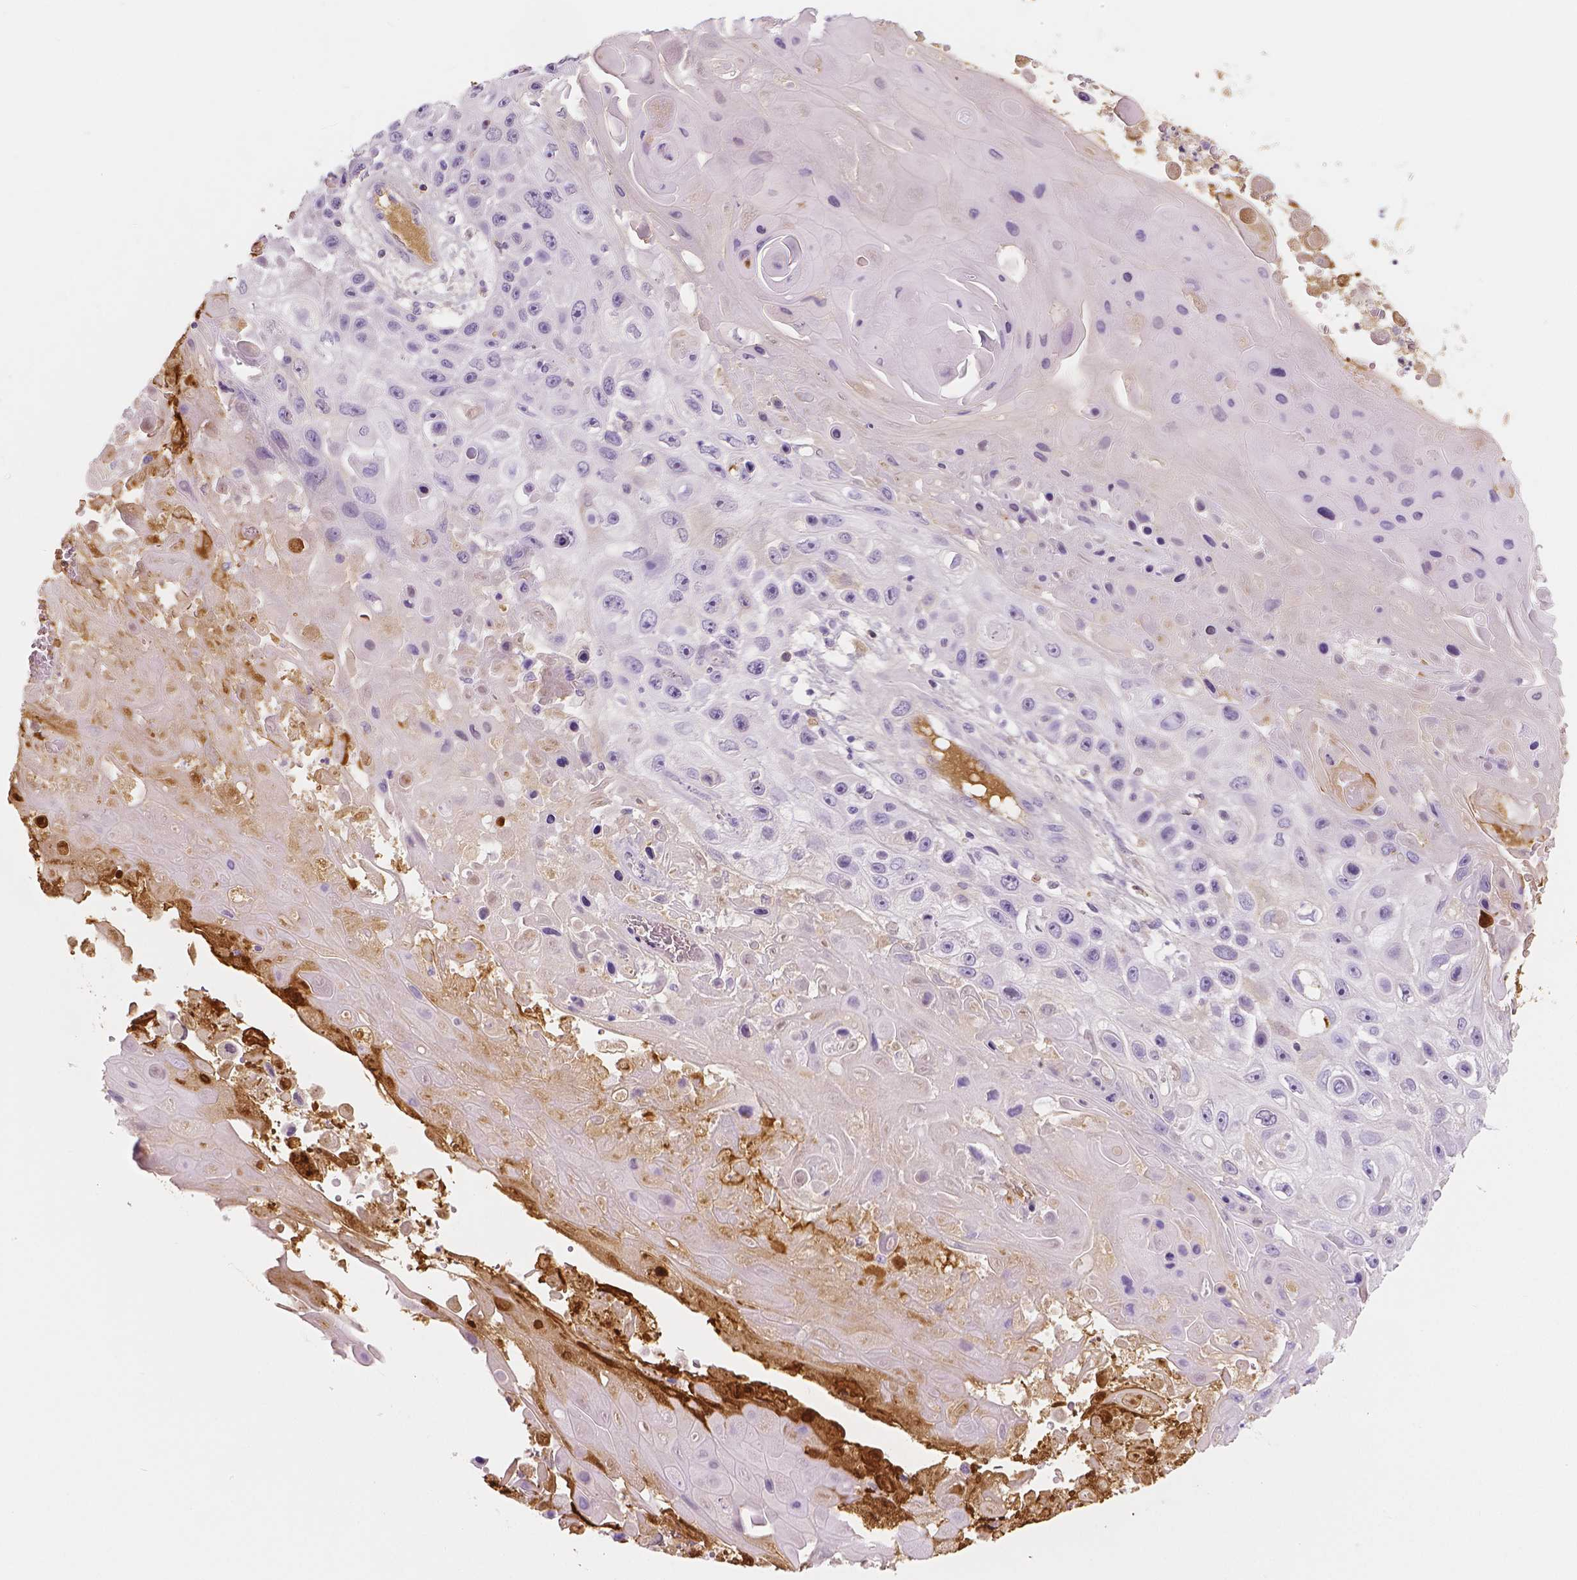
{"staining": {"intensity": "negative", "quantity": "none", "location": "none"}, "tissue": "skin cancer", "cell_type": "Tumor cells", "image_type": "cancer", "snomed": [{"axis": "morphology", "description": "Squamous cell carcinoma, NOS"}, {"axis": "topography", "description": "Skin"}], "caption": "This is an immunohistochemistry (IHC) photomicrograph of skin cancer. There is no expression in tumor cells.", "gene": "APOA4", "patient": {"sex": "male", "age": 82}}